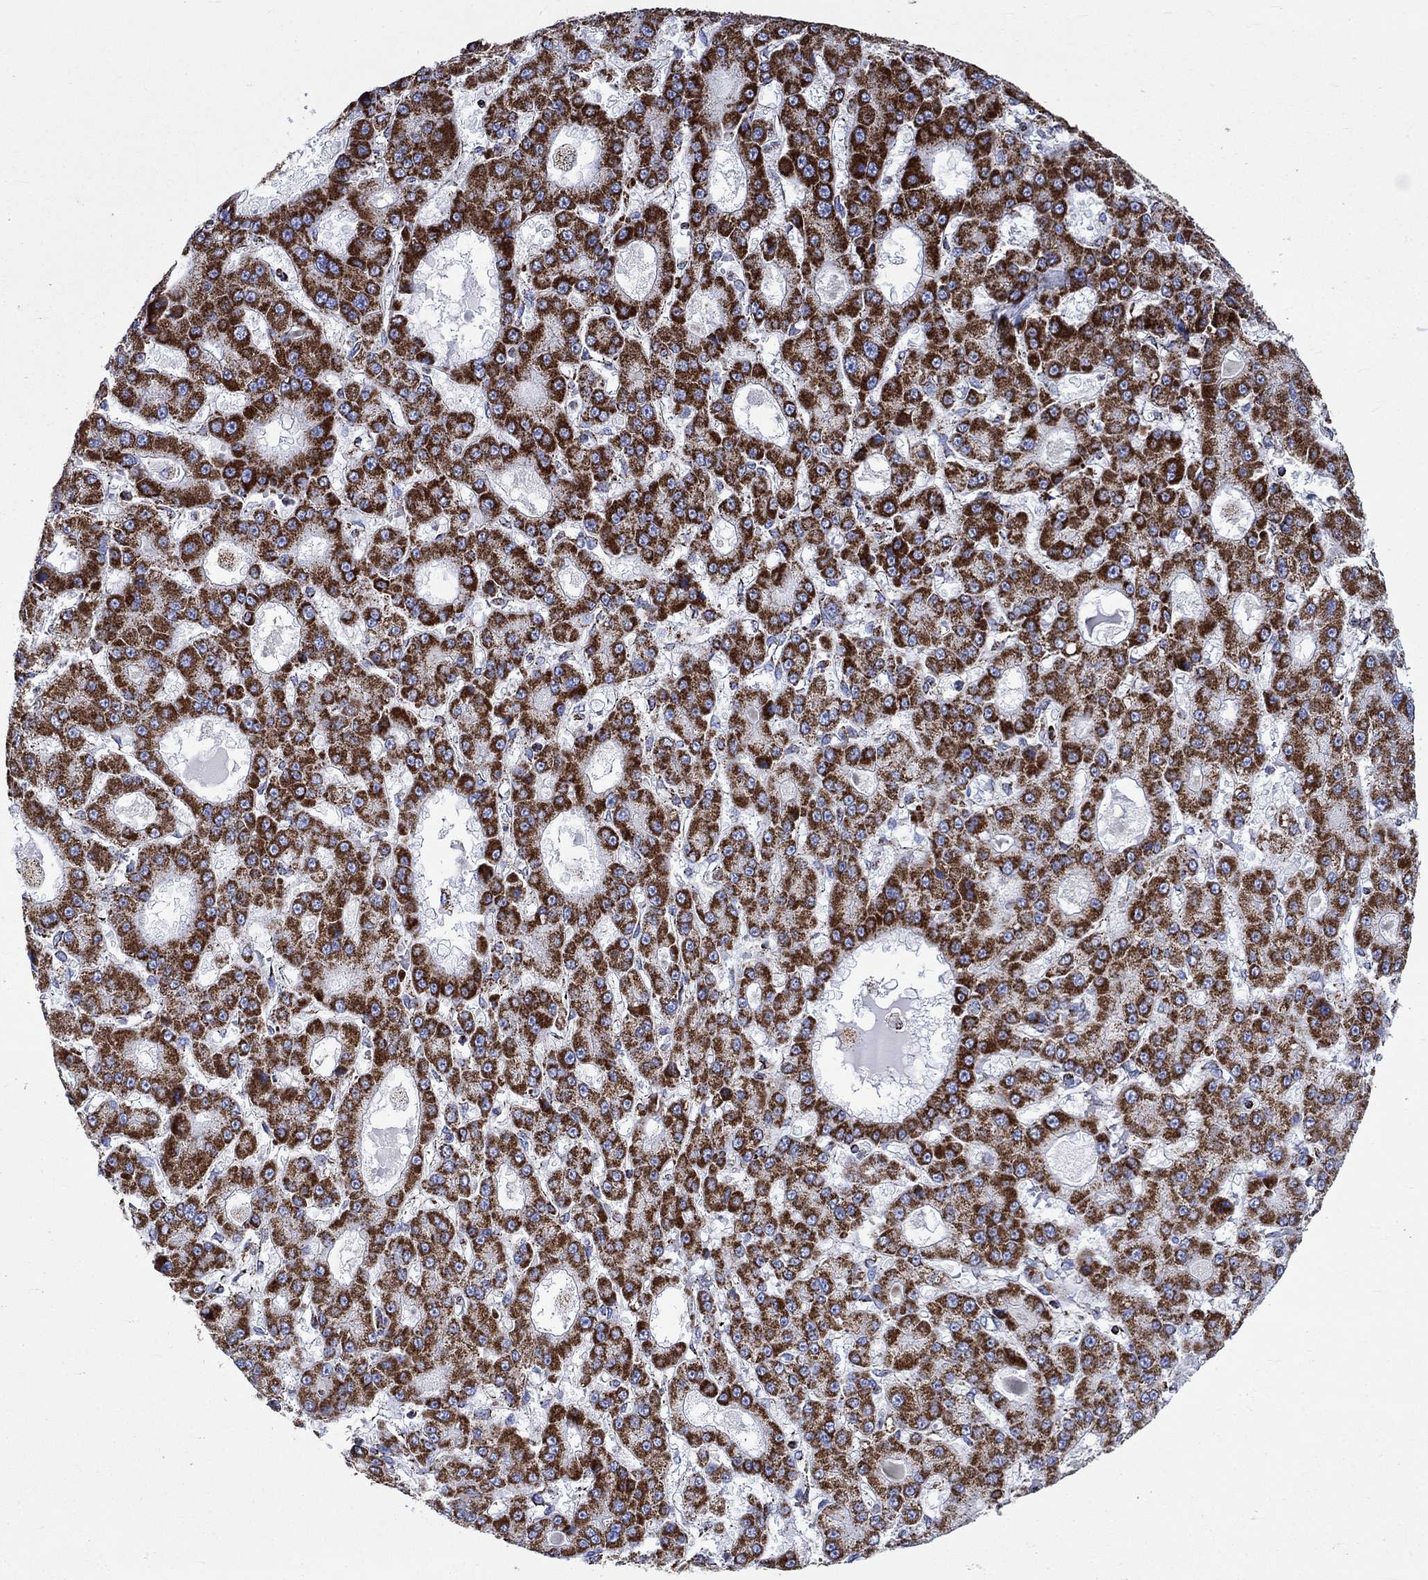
{"staining": {"intensity": "strong", "quantity": ">75%", "location": "cytoplasmic/membranous"}, "tissue": "liver cancer", "cell_type": "Tumor cells", "image_type": "cancer", "snomed": [{"axis": "morphology", "description": "Carcinoma, Hepatocellular, NOS"}, {"axis": "topography", "description": "Liver"}], "caption": "A high amount of strong cytoplasmic/membranous expression is seen in approximately >75% of tumor cells in liver cancer tissue.", "gene": "RCE1", "patient": {"sex": "male", "age": 70}}